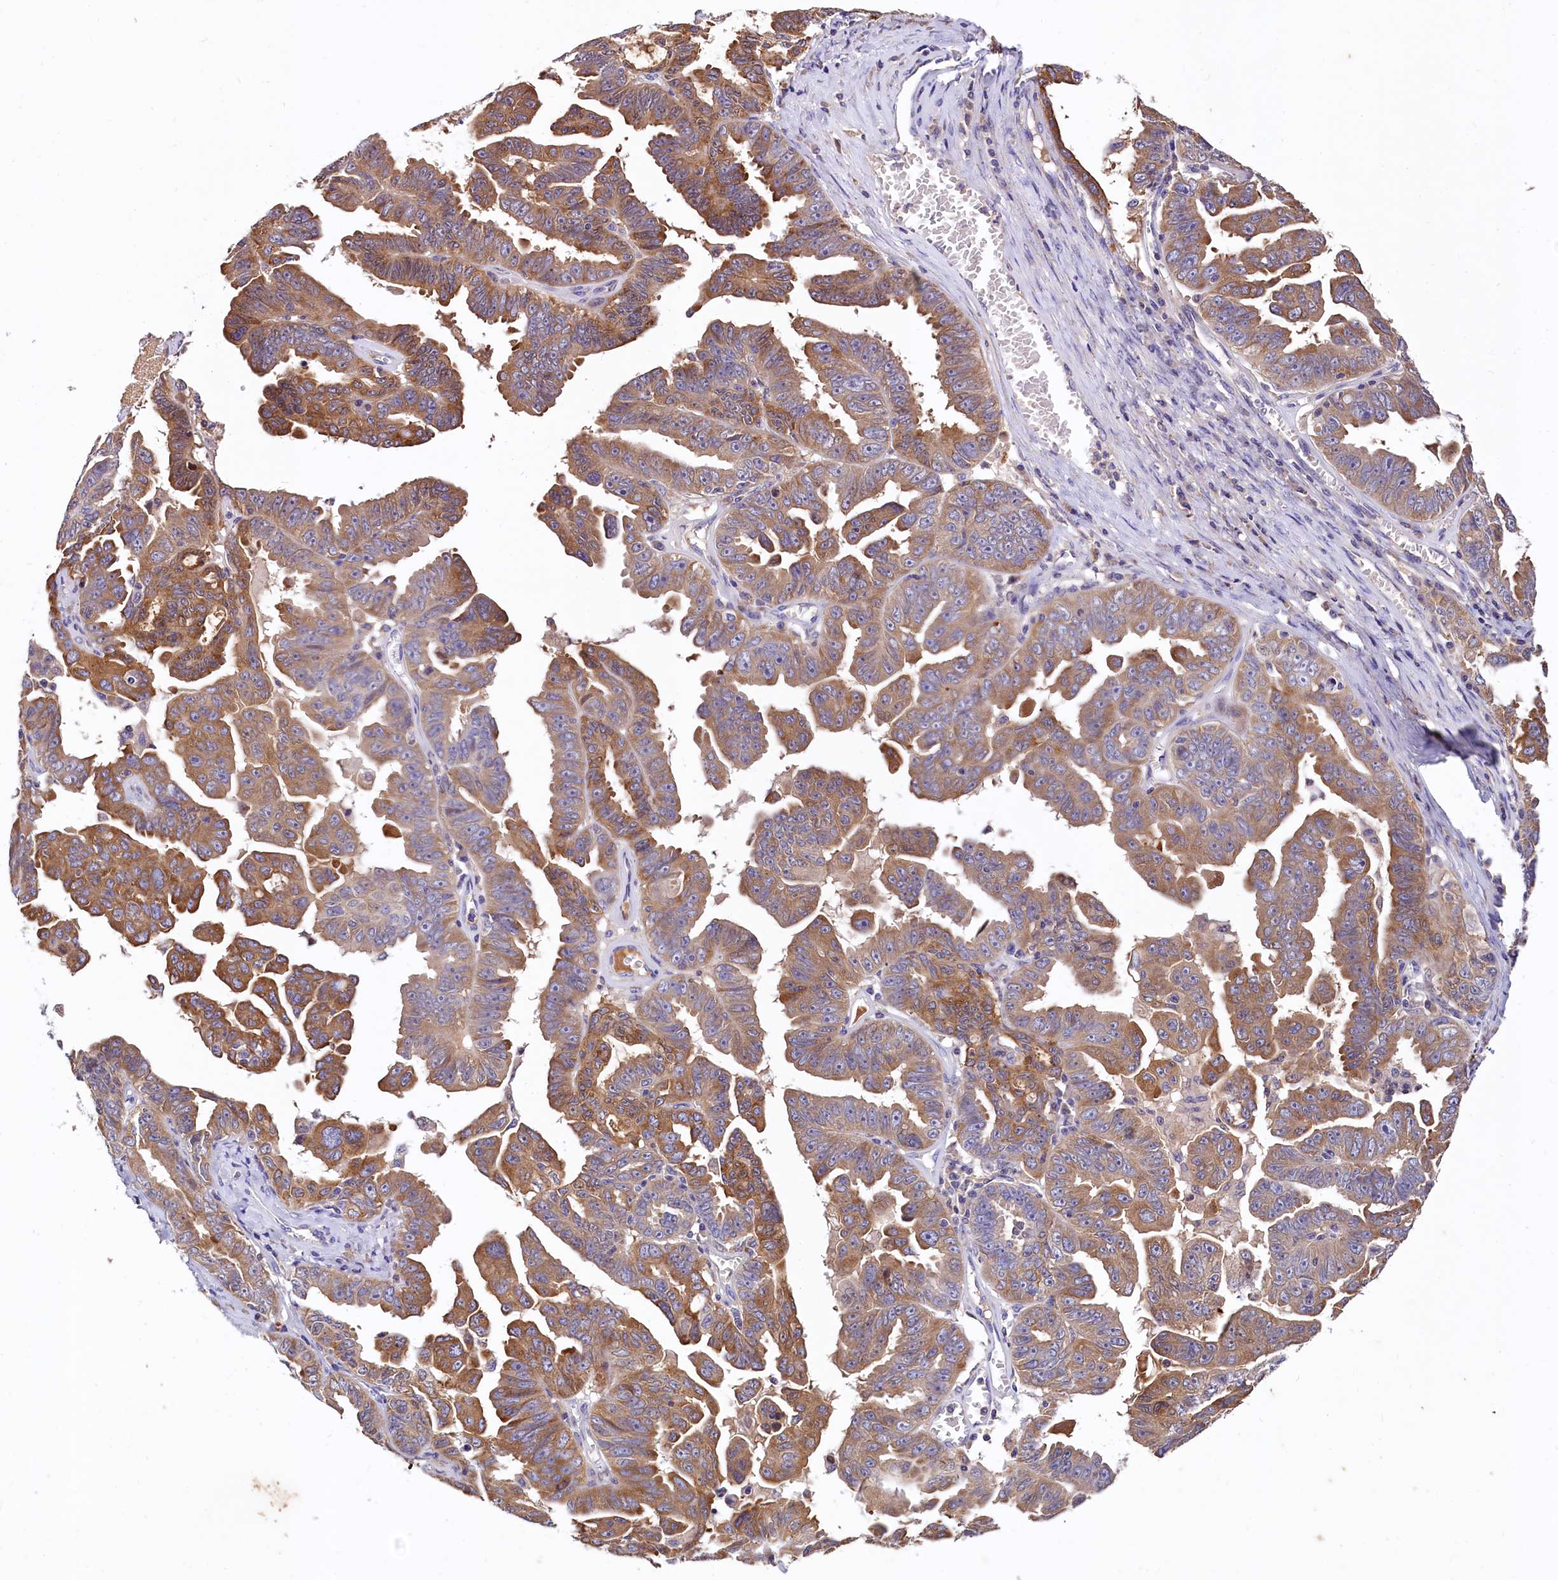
{"staining": {"intensity": "moderate", "quantity": ">75%", "location": "cytoplasmic/membranous"}, "tissue": "ovarian cancer", "cell_type": "Tumor cells", "image_type": "cancer", "snomed": [{"axis": "morphology", "description": "Carcinoma, endometroid"}, {"axis": "topography", "description": "Ovary"}], "caption": "A brown stain labels moderate cytoplasmic/membranous positivity of a protein in ovarian cancer (endometroid carcinoma) tumor cells.", "gene": "EPS8L2", "patient": {"sex": "female", "age": 62}}